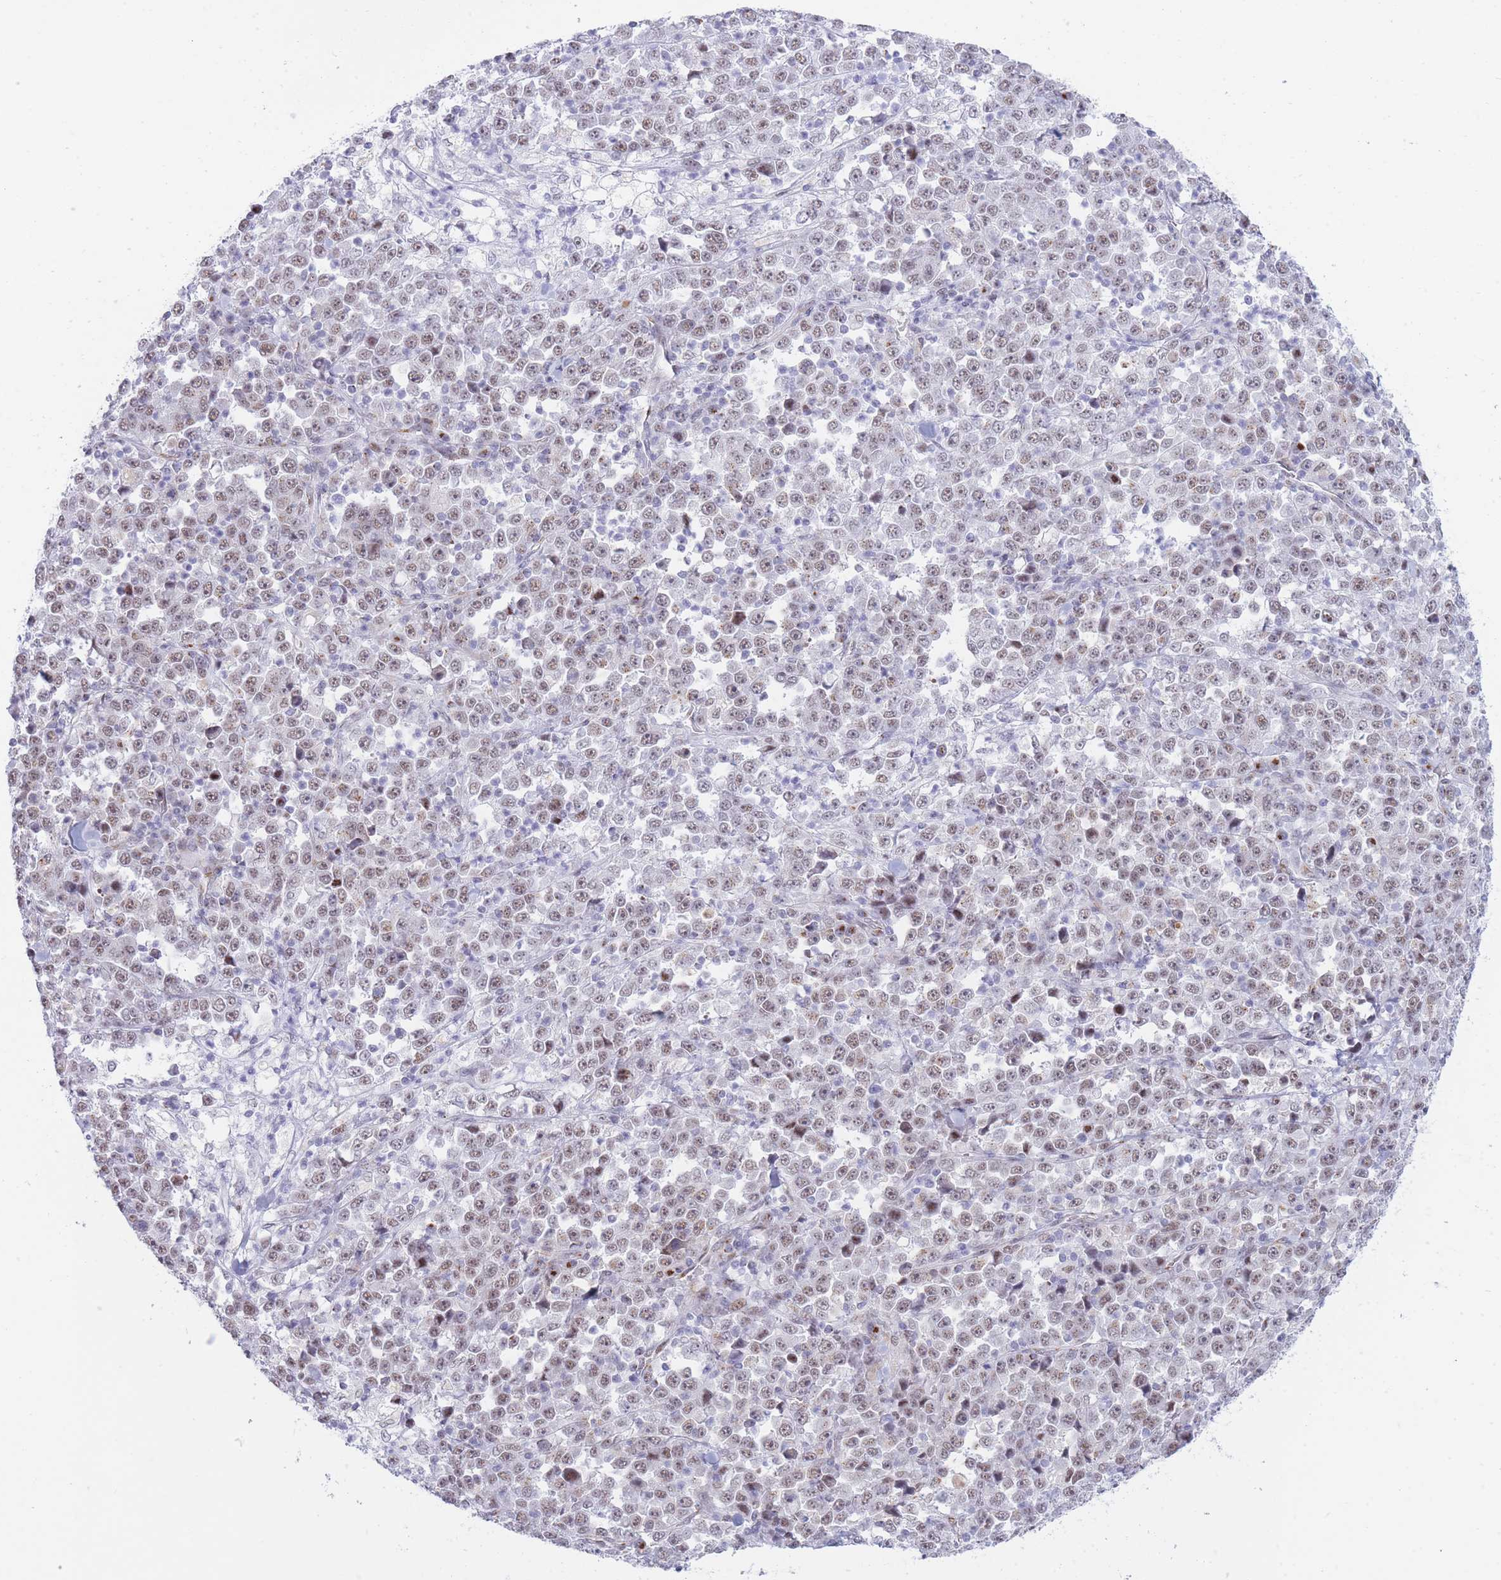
{"staining": {"intensity": "moderate", "quantity": "25%-75%", "location": "nuclear"}, "tissue": "stomach cancer", "cell_type": "Tumor cells", "image_type": "cancer", "snomed": [{"axis": "morphology", "description": "Normal tissue, NOS"}, {"axis": "morphology", "description": "Adenocarcinoma, NOS"}, {"axis": "topography", "description": "Stomach, upper"}, {"axis": "topography", "description": "Stomach"}], "caption": "This histopathology image shows immunohistochemistry (IHC) staining of human adenocarcinoma (stomach), with medium moderate nuclear expression in approximately 25%-75% of tumor cells.", "gene": "INO80C", "patient": {"sex": "male", "age": 59}}